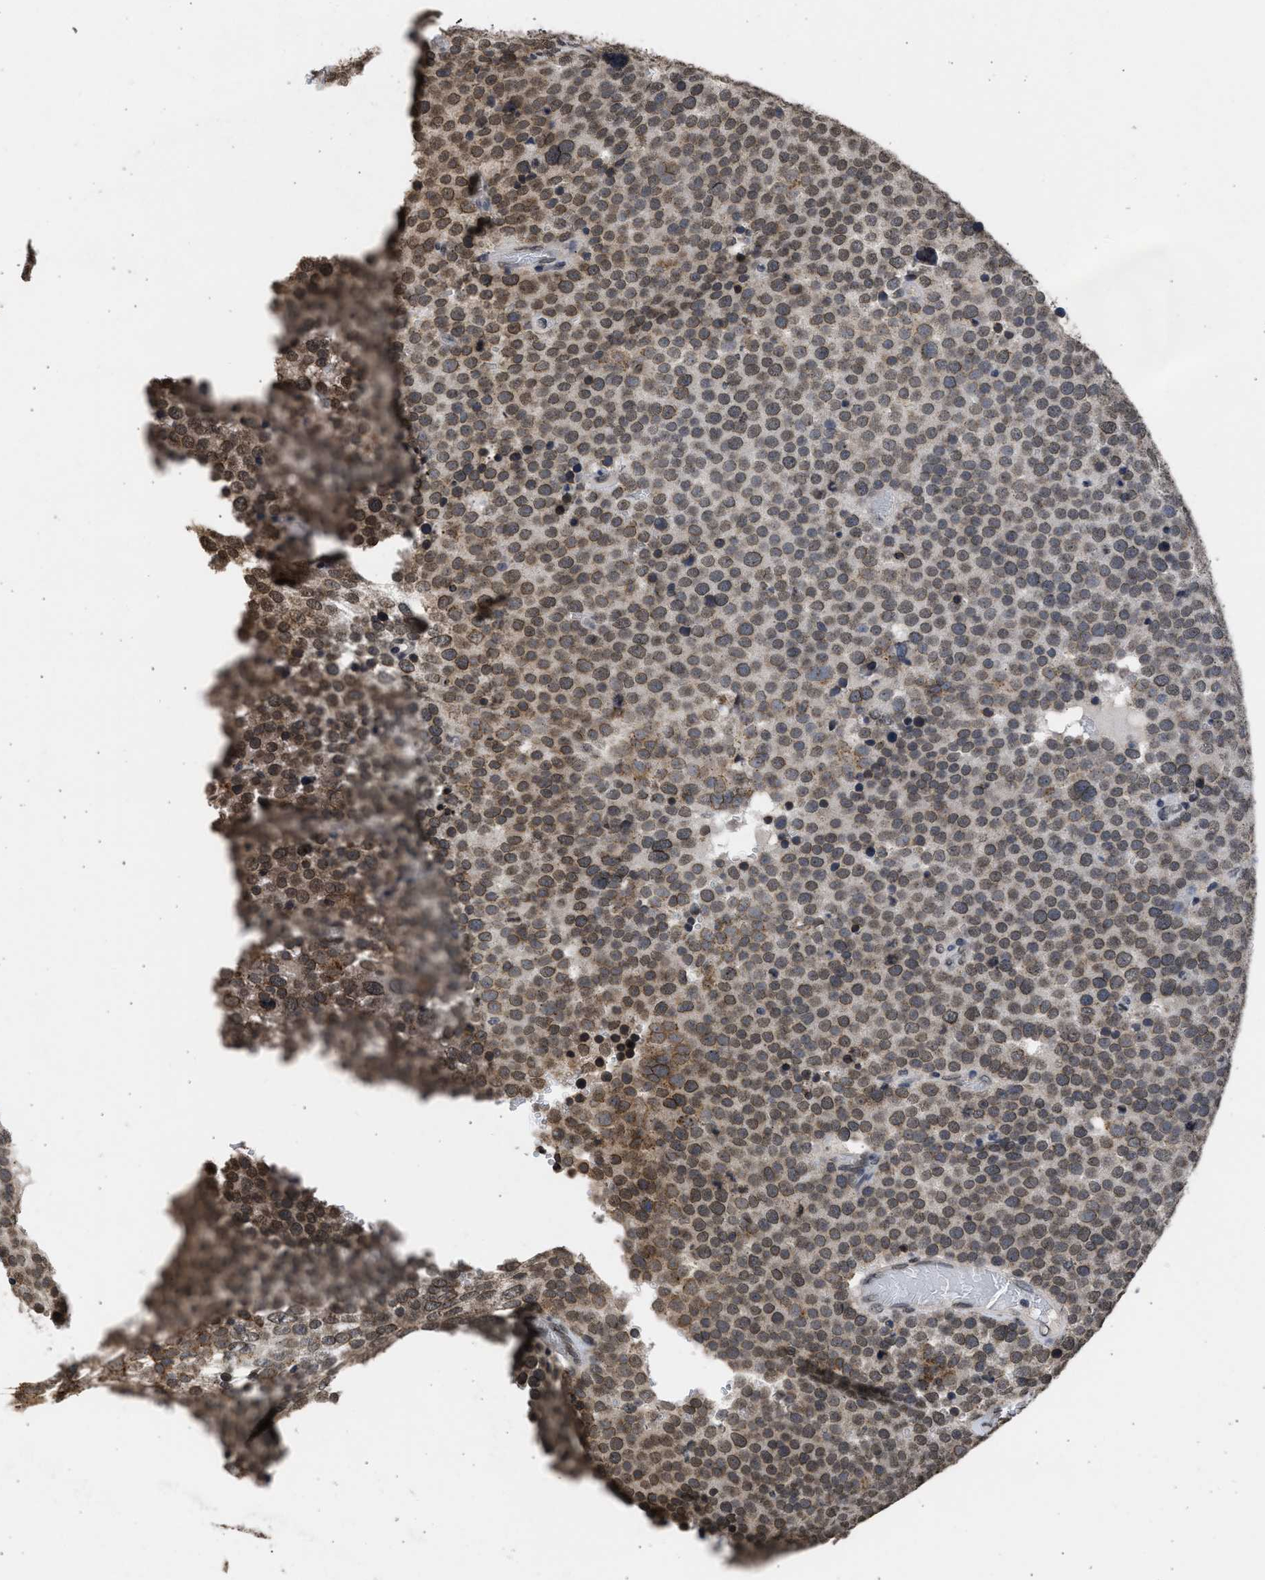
{"staining": {"intensity": "weak", "quantity": "<25%", "location": "cytoplasmic/membranous,nuclear"}, "tissue": "testis cancer", "cell_type": "Tumor cells", "image_type": "cancer", "snomed": [{"axis": "morphology", "description": "Normal tissue, NOS"}, {"axis": "morphology", "description": "Seminoma, NOS"}, {"axis": "topography", "description": "Testis"}], "caption": "Immunohistochemistry photomicrograph of neoplastic tissue: testis cancer (seminoma) stained with DAB (3,3'-diaminobenzidine) demonstrates no significant protein expression in tumor cells.", "gene": "NUP35", "patient": {"sex": "male", "age": 71}}